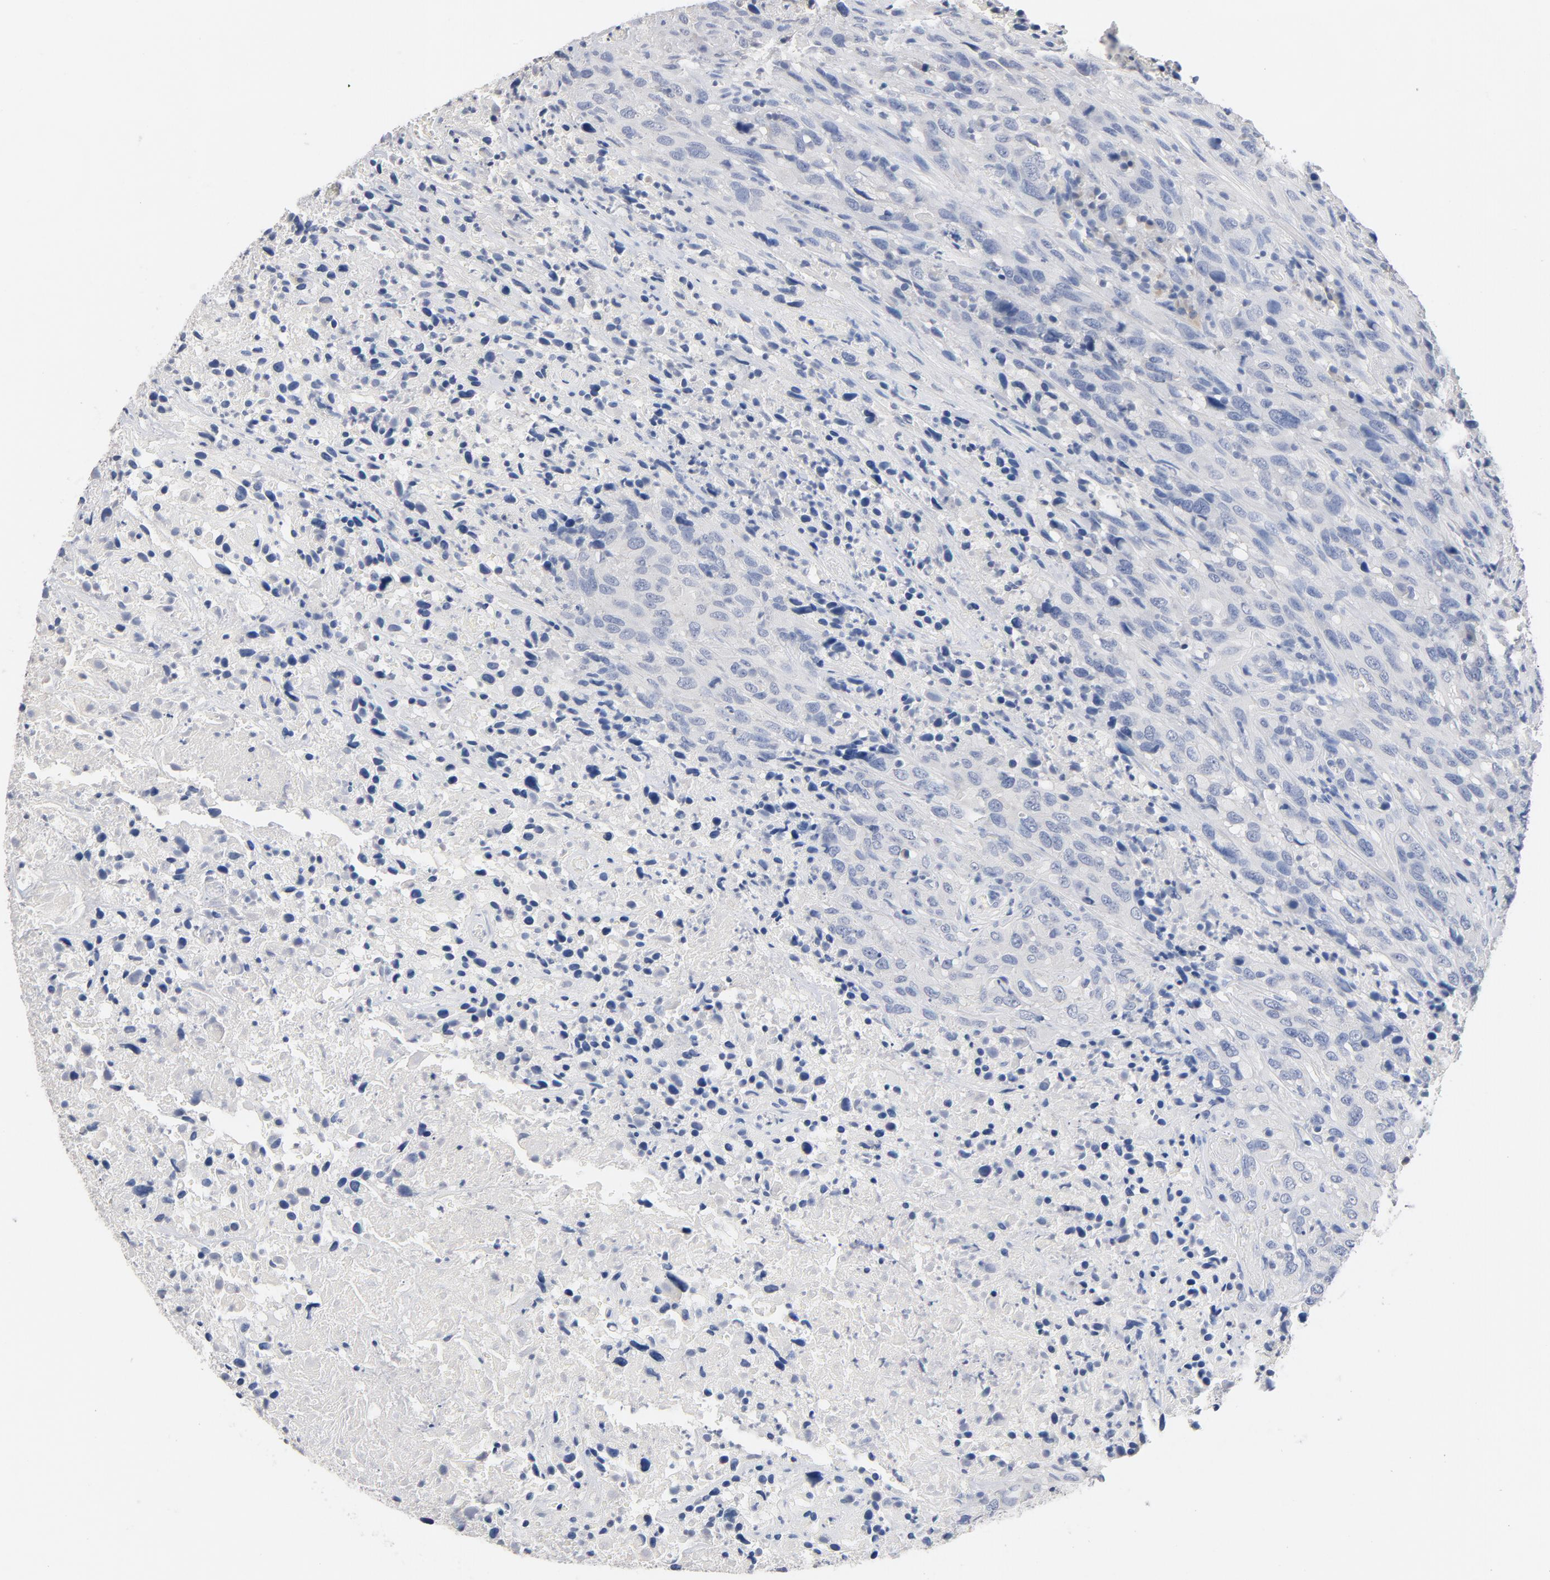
{"staining": {"intensity": "negative", "quantity": "none", "location": "none"}, "tissue": "urothelial cancer", "cell_type": "Tumor cells", "image_type": "cancer", "snomed": [{"axis": "morphology", "description": "Urothelial carcinoma, High grade"}, {"axis": "topography", "description": "Urinary bladder"}], "caption": "DAB (3,3'-diaminobenzidine) immunohistochemical staining of human urothelial carcinoma (high-grade) displays no significant expression in tumor cells. Brightfield microscopy of IHC stained with DAB (3,3'-diaminobenzidine) (brown) and hematoxylin (blue), captured at high magnification.", "gene": "ZCCHC13", "patient": {"sex": "male", "age": 61}}